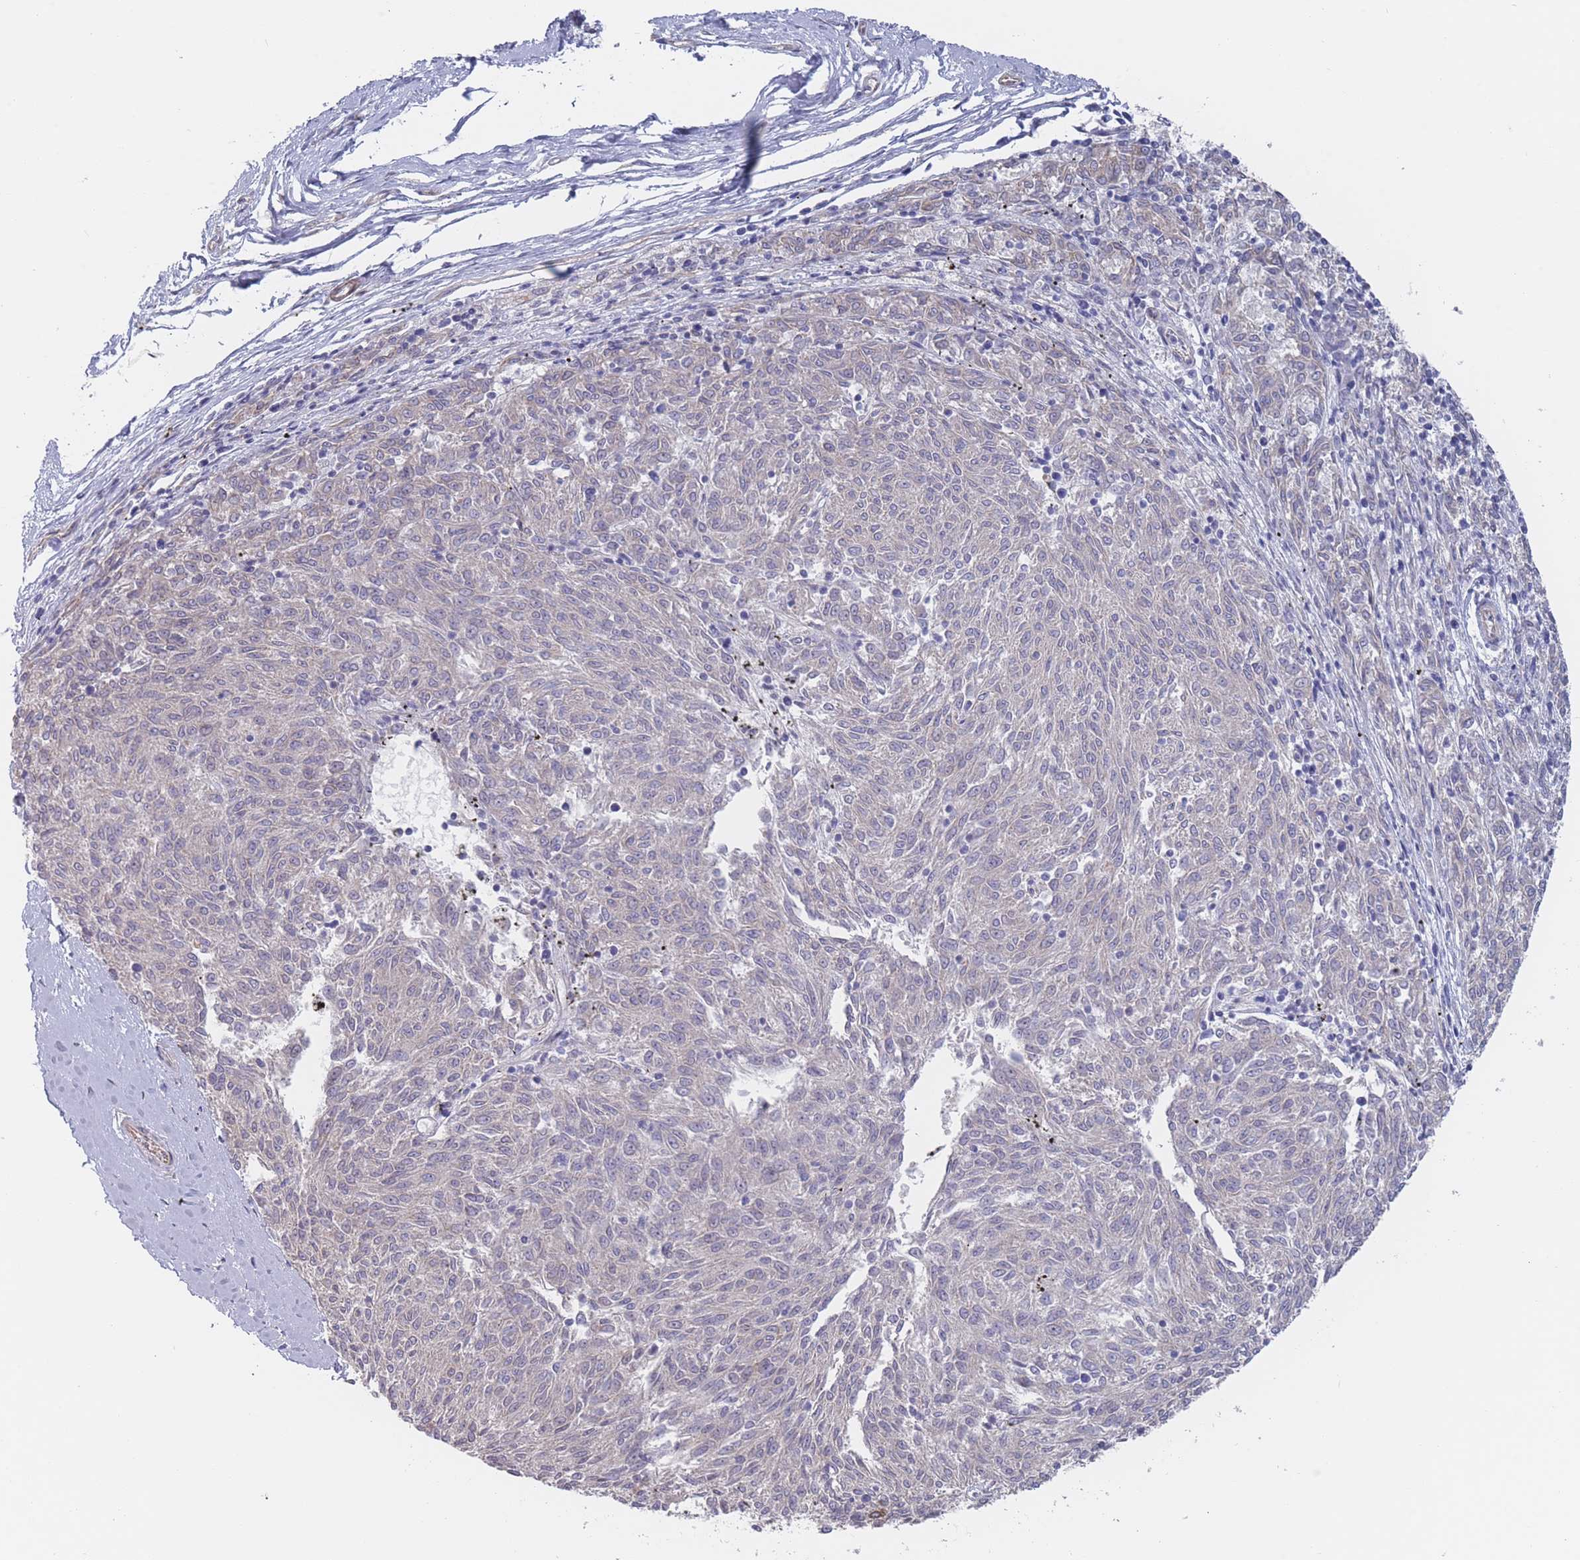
{"staining": {"intensity": "negative", "quantity": "none", "location": "none"}, "tissue": "melanoma", "cell_type": "Tumor cells", "image_type": "cancer", "snomed": [{"axis": "morphology", "description": "Malignant melanoma, NOS"}, {"axis": "topography", "description": "Skin"}], "caption": "The photomicrograph shows no significant positivity in tumor cells of malignant melanoma.", "gene": "SLC1A6", "patient": {"sex": "female", "age": 72}}